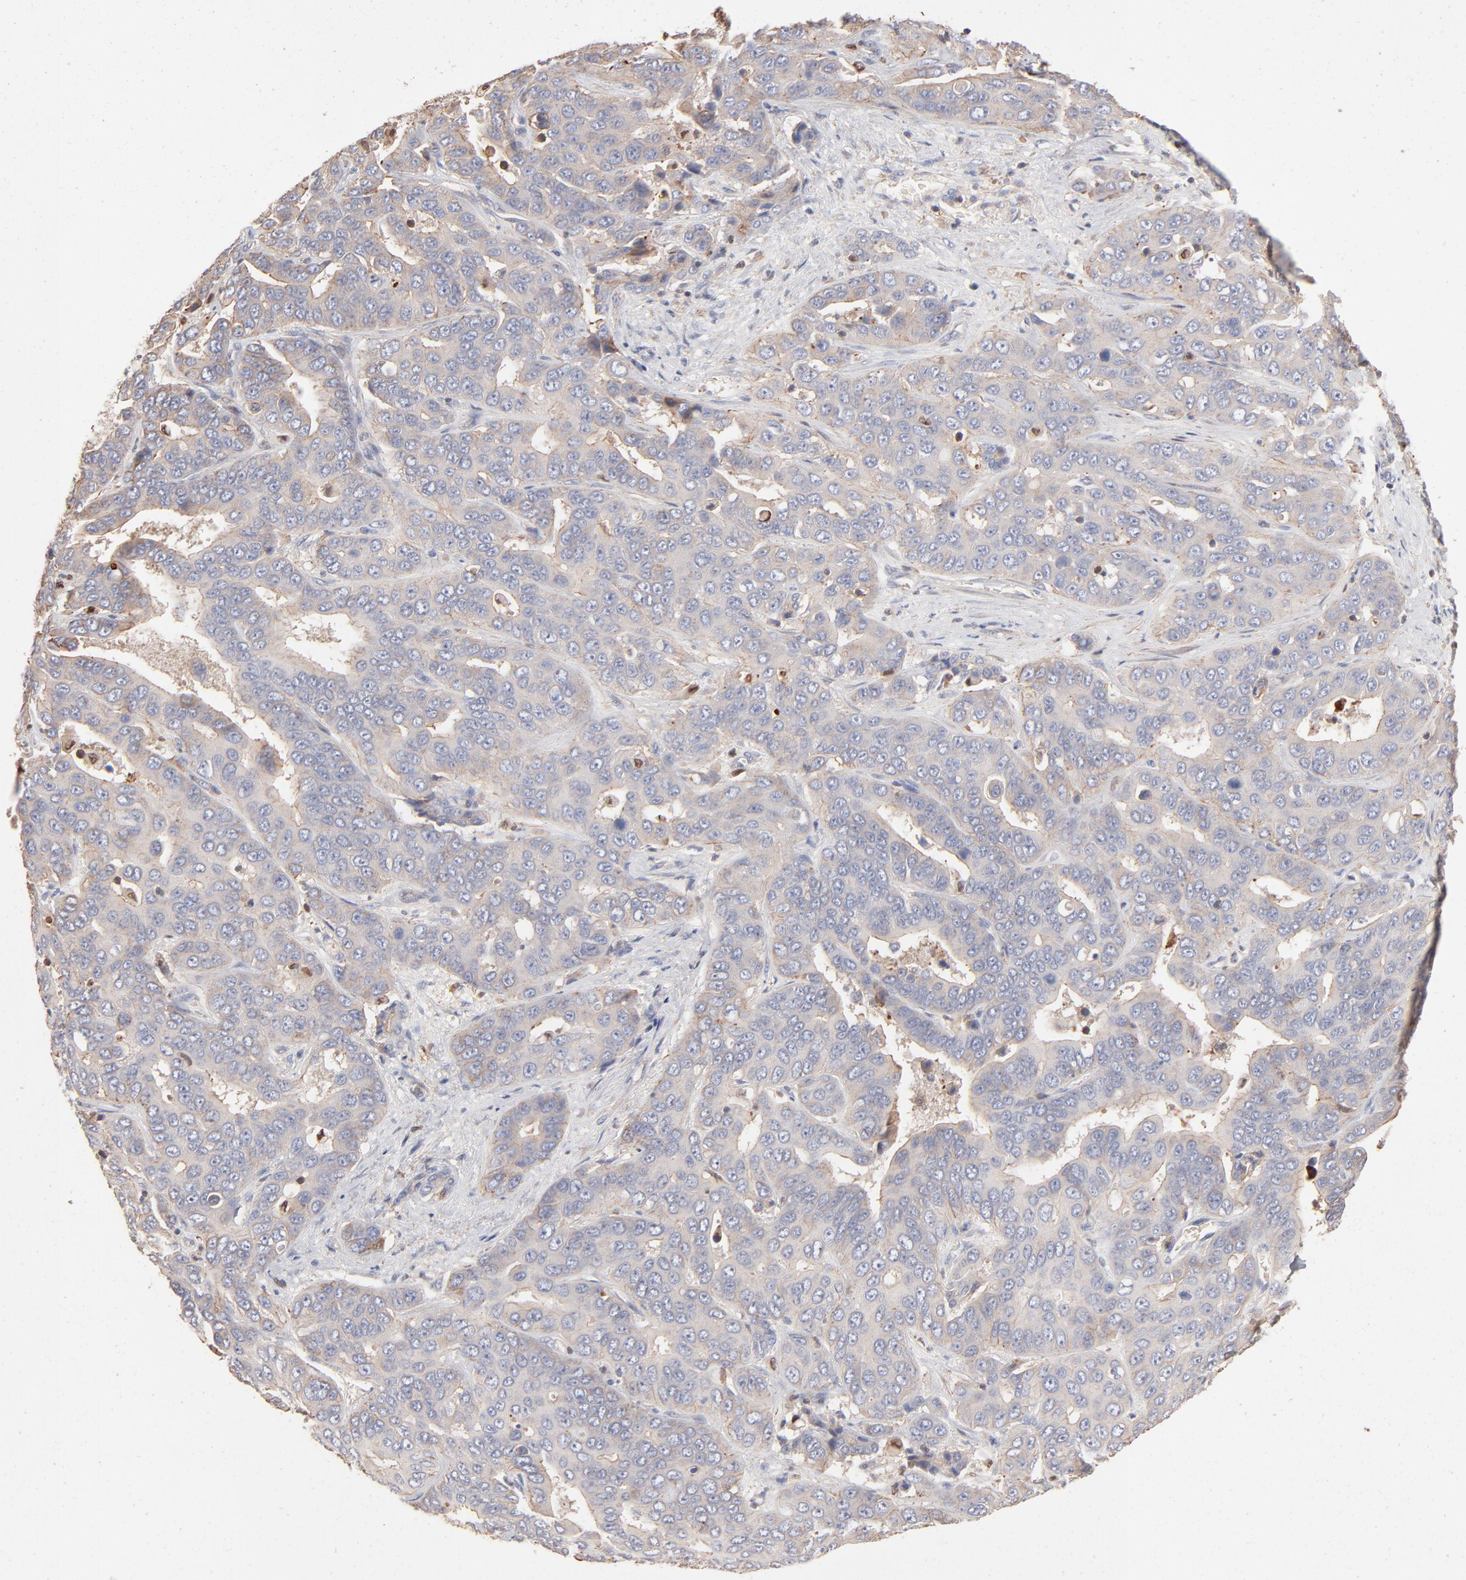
{"staining": {"intensity": "negative", "quantity": "none", "location": "none"}, "tissue": "liver cancer", "cell_type": "Tumor cells", "image_type": "cancer", "snomed": [{"axis": "morphology", "description": "Cholangiocarcinoma"}, {"axis": "topography", "description": "Liver"}], "caption": "Liver cholangiocarcinoma was stained to show a protein in brown. There is no significant expression in tumor cells.", "gene": "ARHGEF6", "patient": {"sex": "female", "age": 52}}